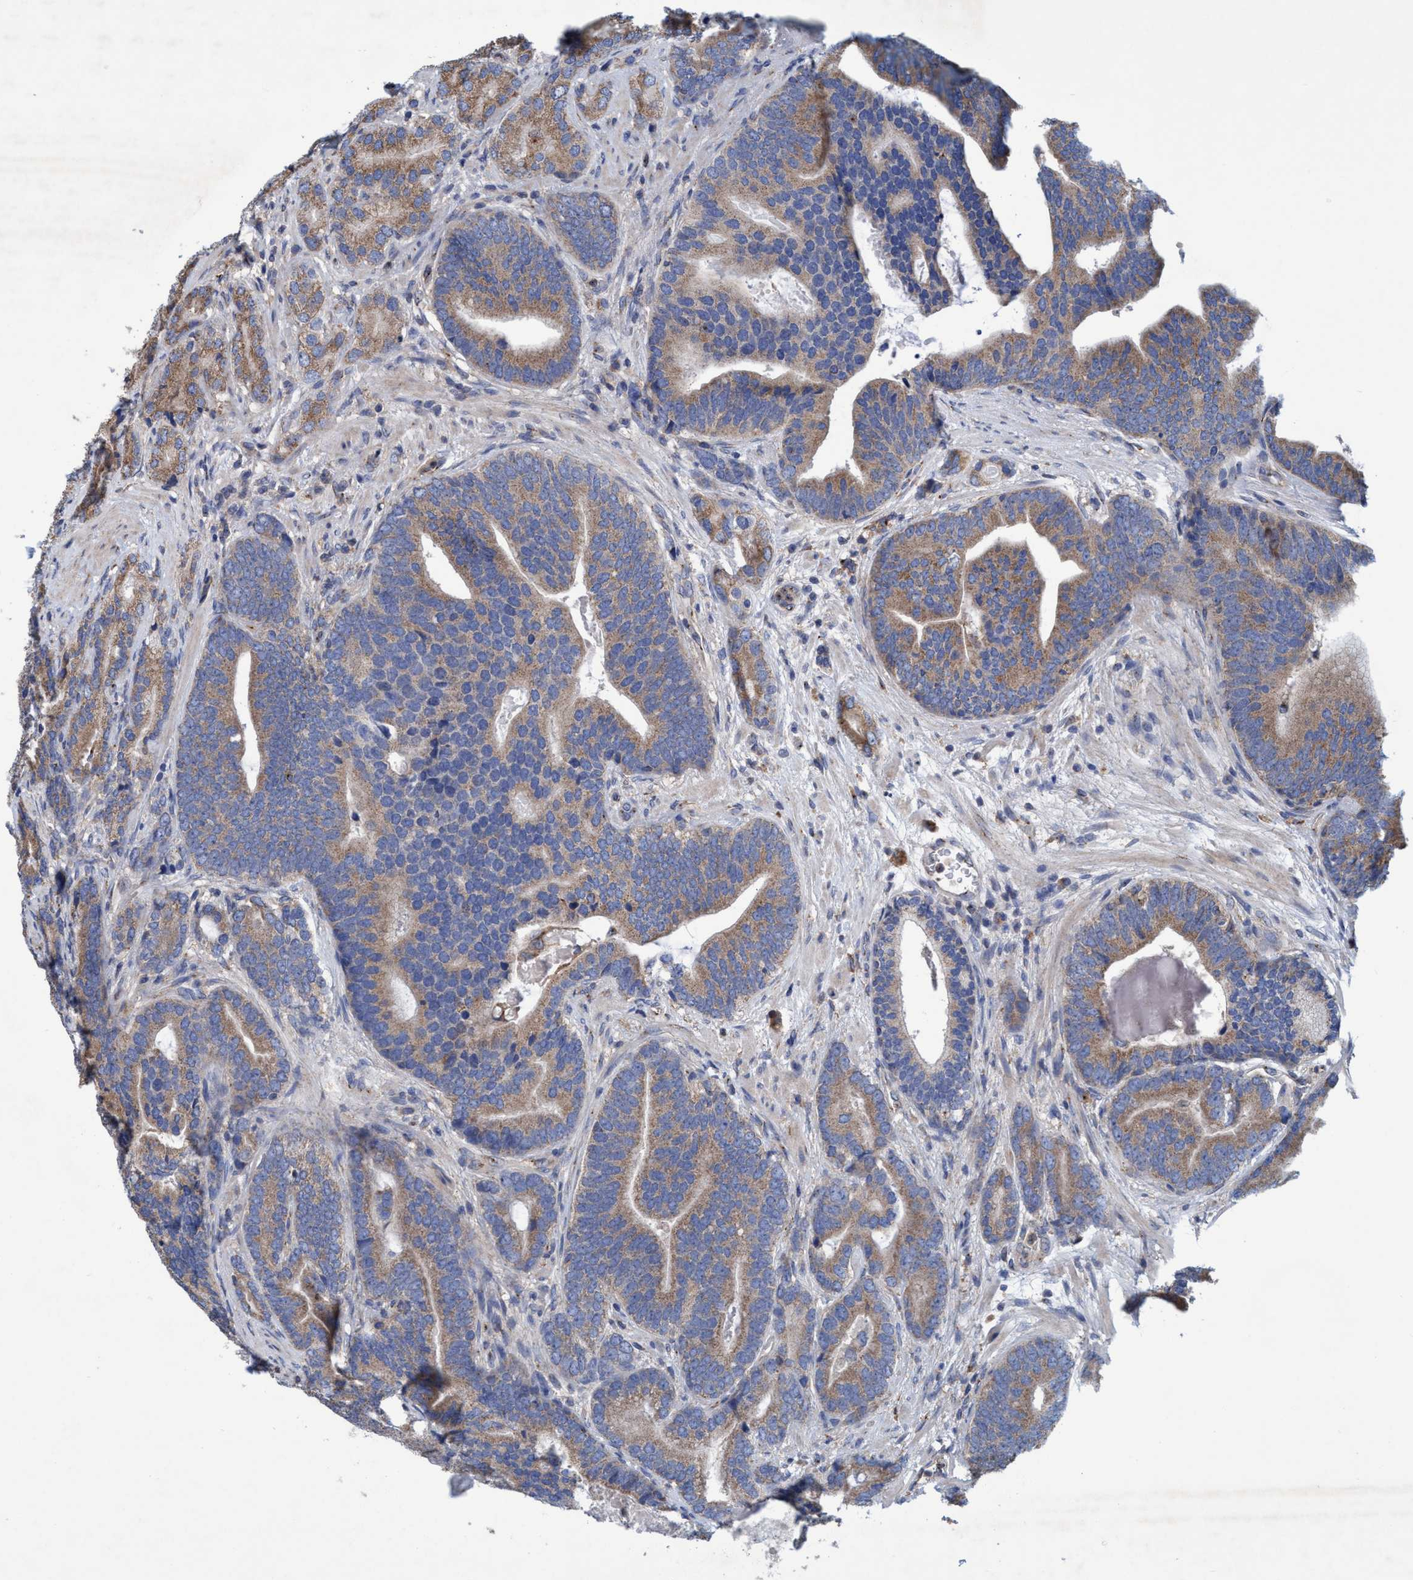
{"staining": {"intensity": "moderate", "quantity": ">75%", "location": "cytoplasmic/membranous"}, "tissue": "prostate cancer", "cell_type": "Tumor cells", "image_type": "cancer", "snomed": [{"axis": "morphology", "description": "Adenocarcinoma, High grade"}, {"axis": "topography", "description": "Prostate"}], "caption": "Tumor cells show moderate cytoplasmic/membranous expression in about >75% of cells in prostate cancer. Using DAB (3,3'-diaminobenzidine) (brown) and hematoxylin (blue) stains, captured at high magnification using brightfield microscopy.", "gene": "BICD2", "patient": {"sex": "male", "age": 55}}